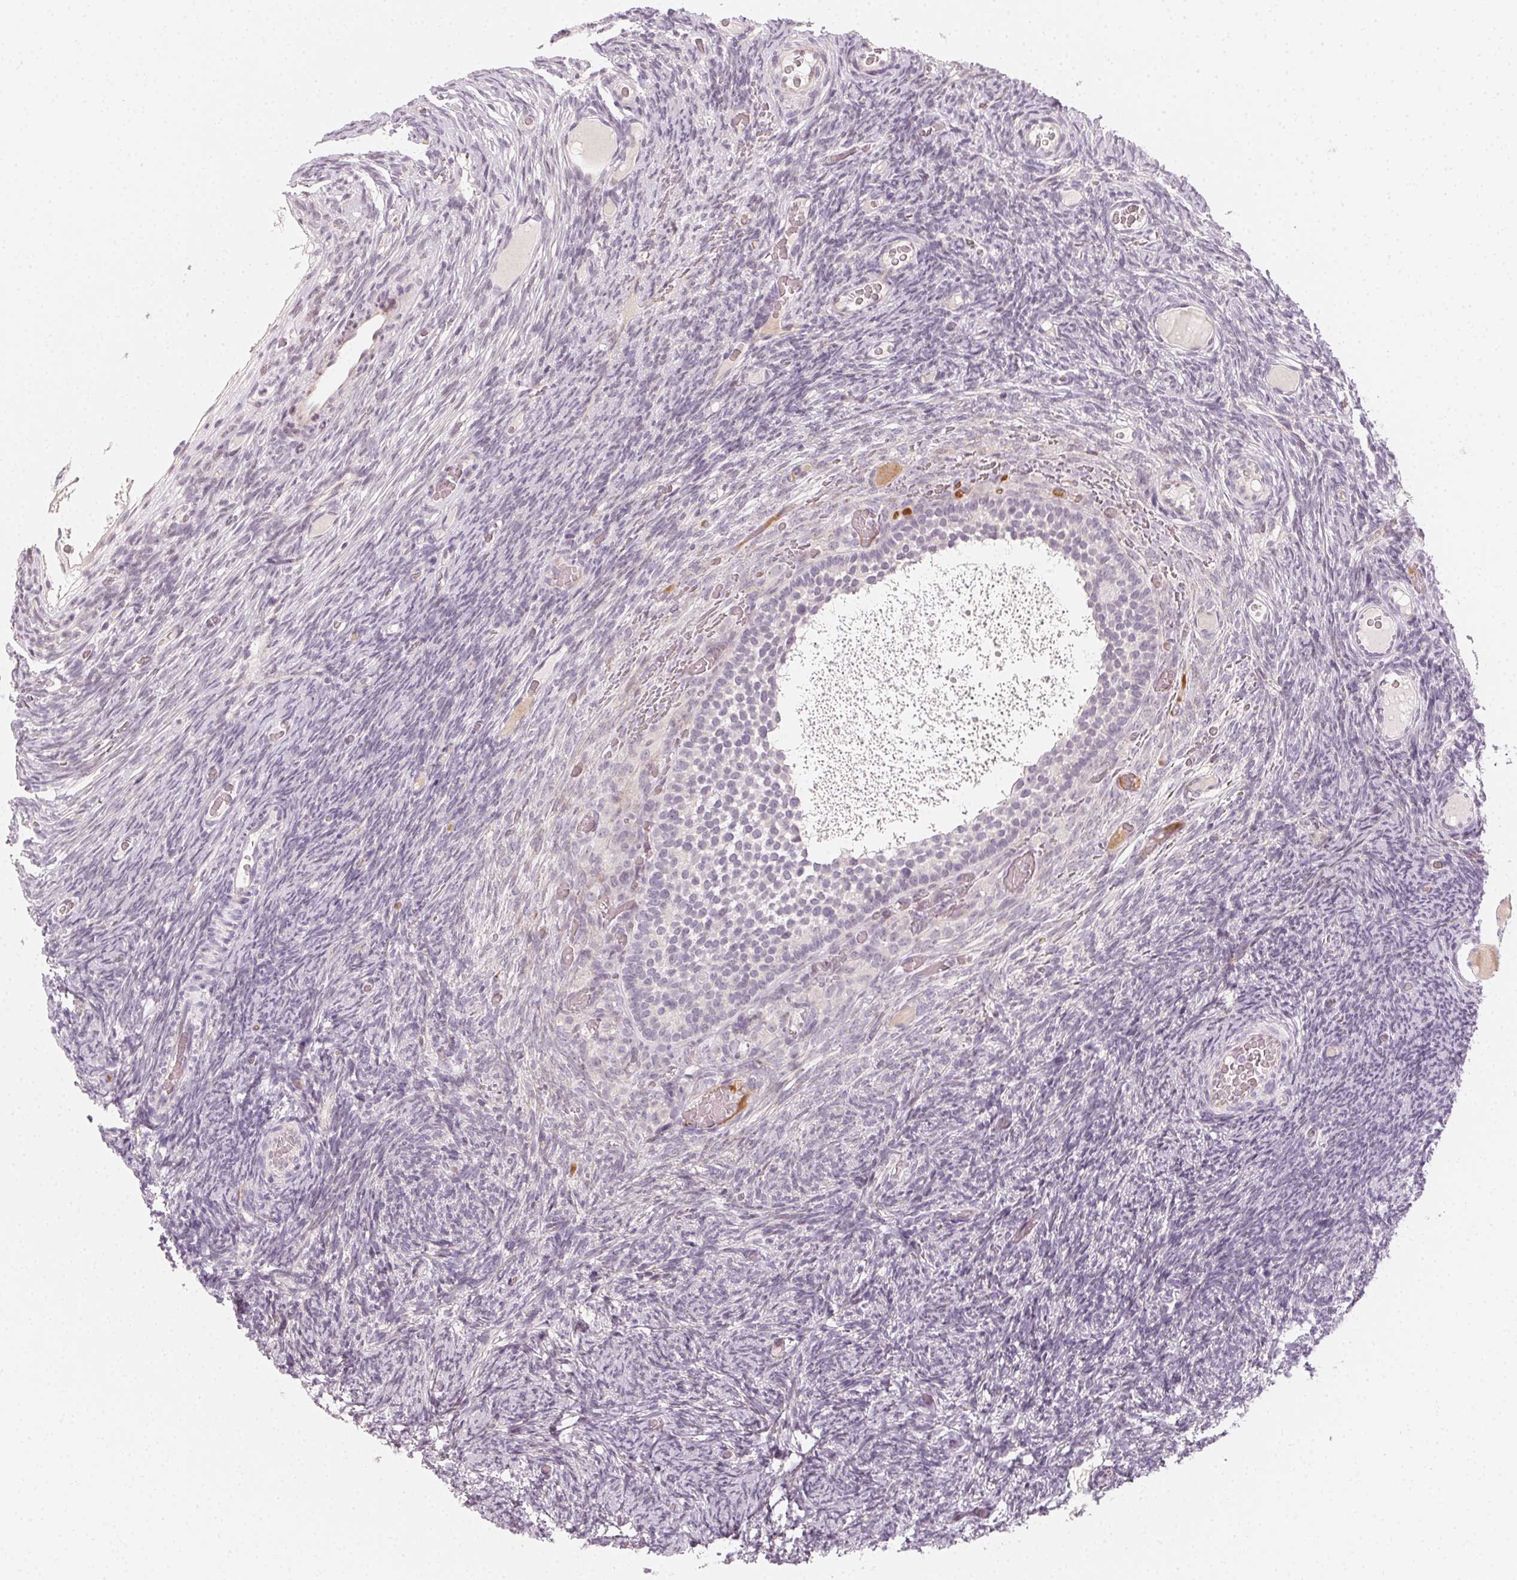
{"staining": {"intensity": "negative", "quantity": "none", "location": "none"}, "tissue": "ovary", "cell_type": "Follicle cells", "image_type": "normal", "snomed": [{"axis": "morphology", "description": "Normal tissue, NOS"}, {"axis": "topography", "description": "Ovary"}], "caption": "IHC of benign human ovary reveals no positivity in follicle cells.", "gene": "CCDC96", "patient": {"sex": "female", "age": 34}}